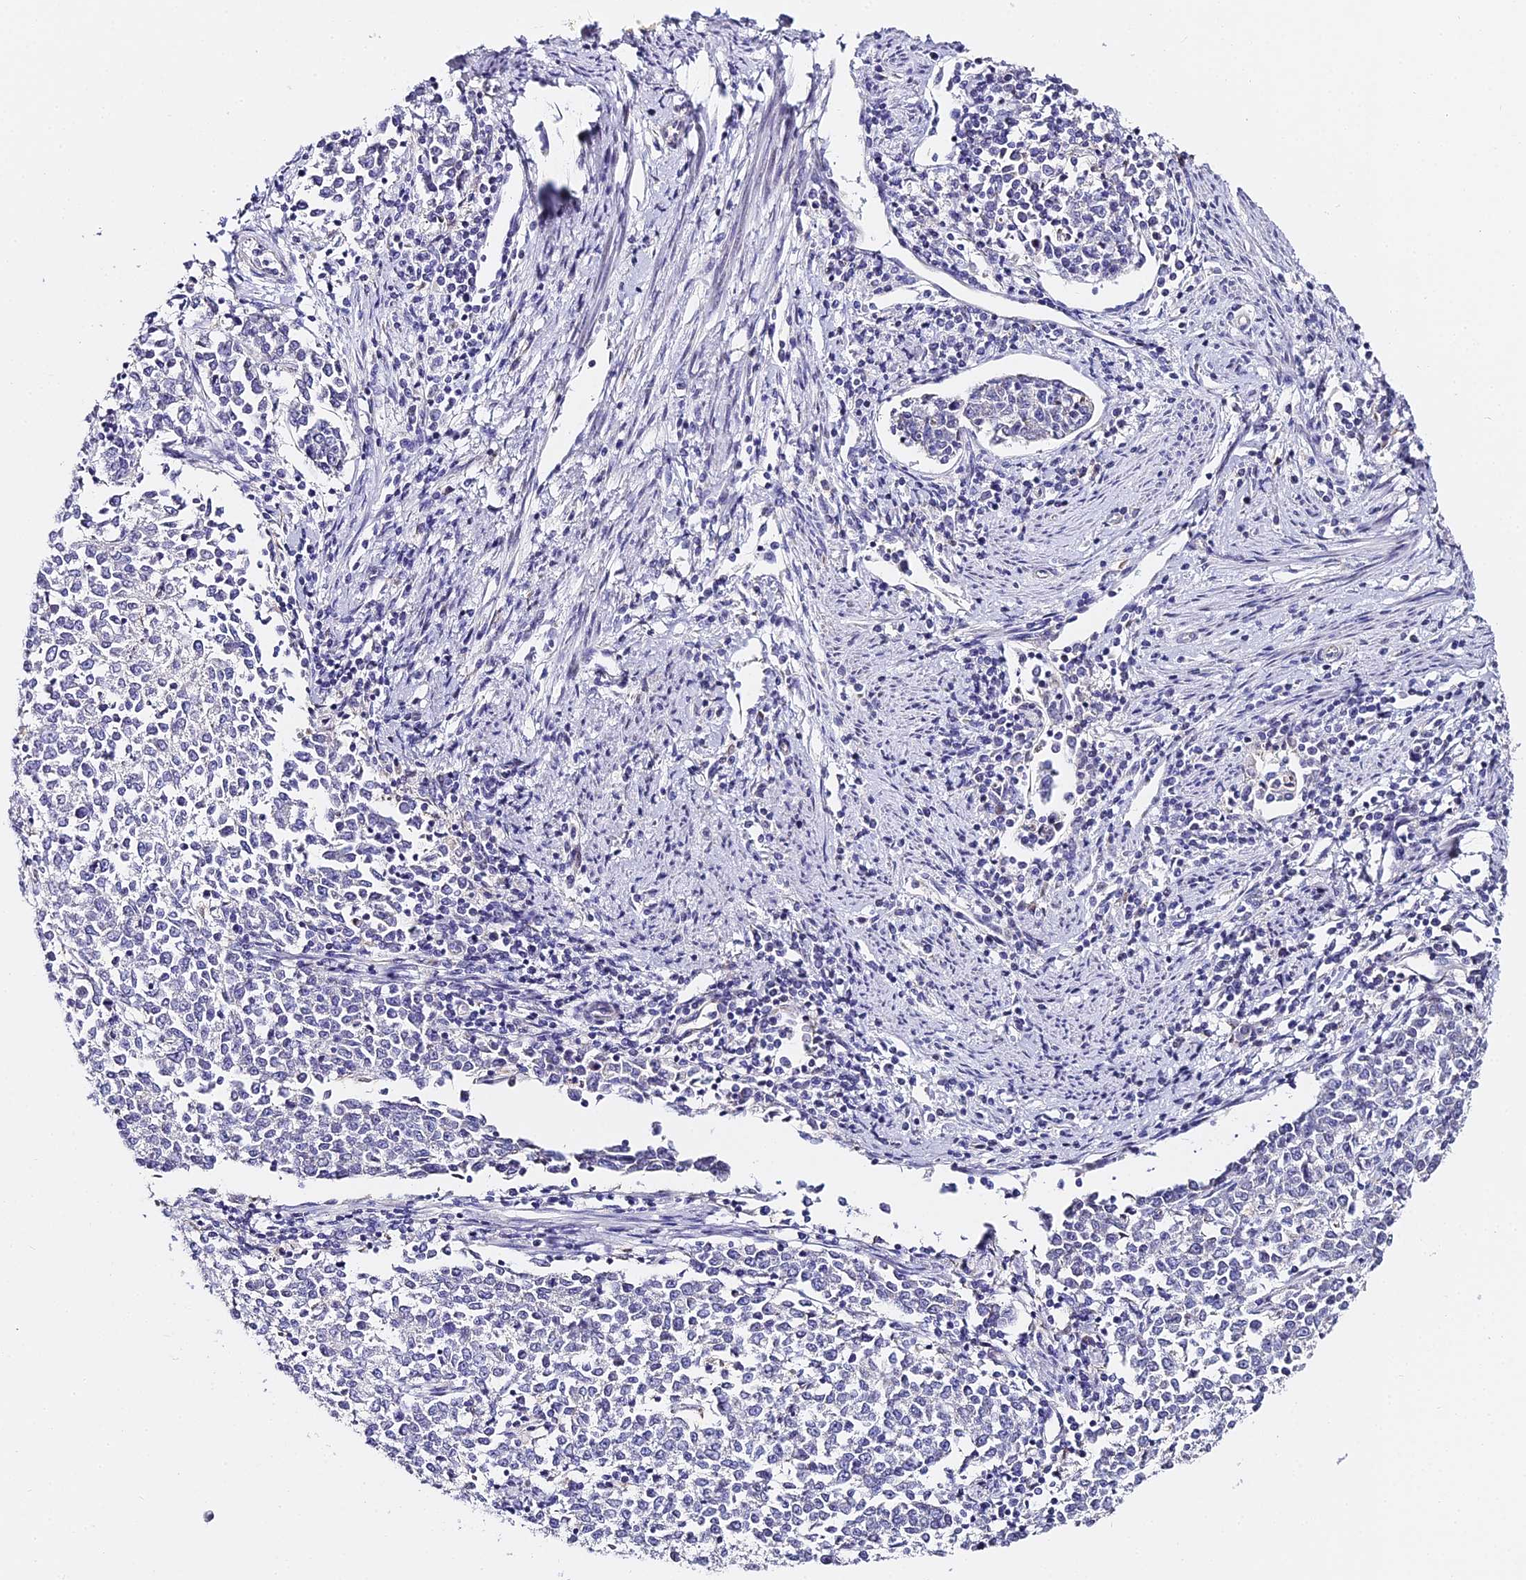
{"staining": {"intensity": "negative", "quantity": "none", "location": "none"}, "tissue": "endometrial cancer", "cell_type": "Tumor cells", "image_type": "cancer", "snomed": [{"axis": "morphology", "description": "Adenocarcinoma, NOS"}, {"axis": "topography", "description": "Endometrium"}], "caption": "Tumor cells are negative for brown protein staining in endometrial adenocarcinoma.", "gene": "SERP1", "patient": {"sex": "female", "age": 50}}